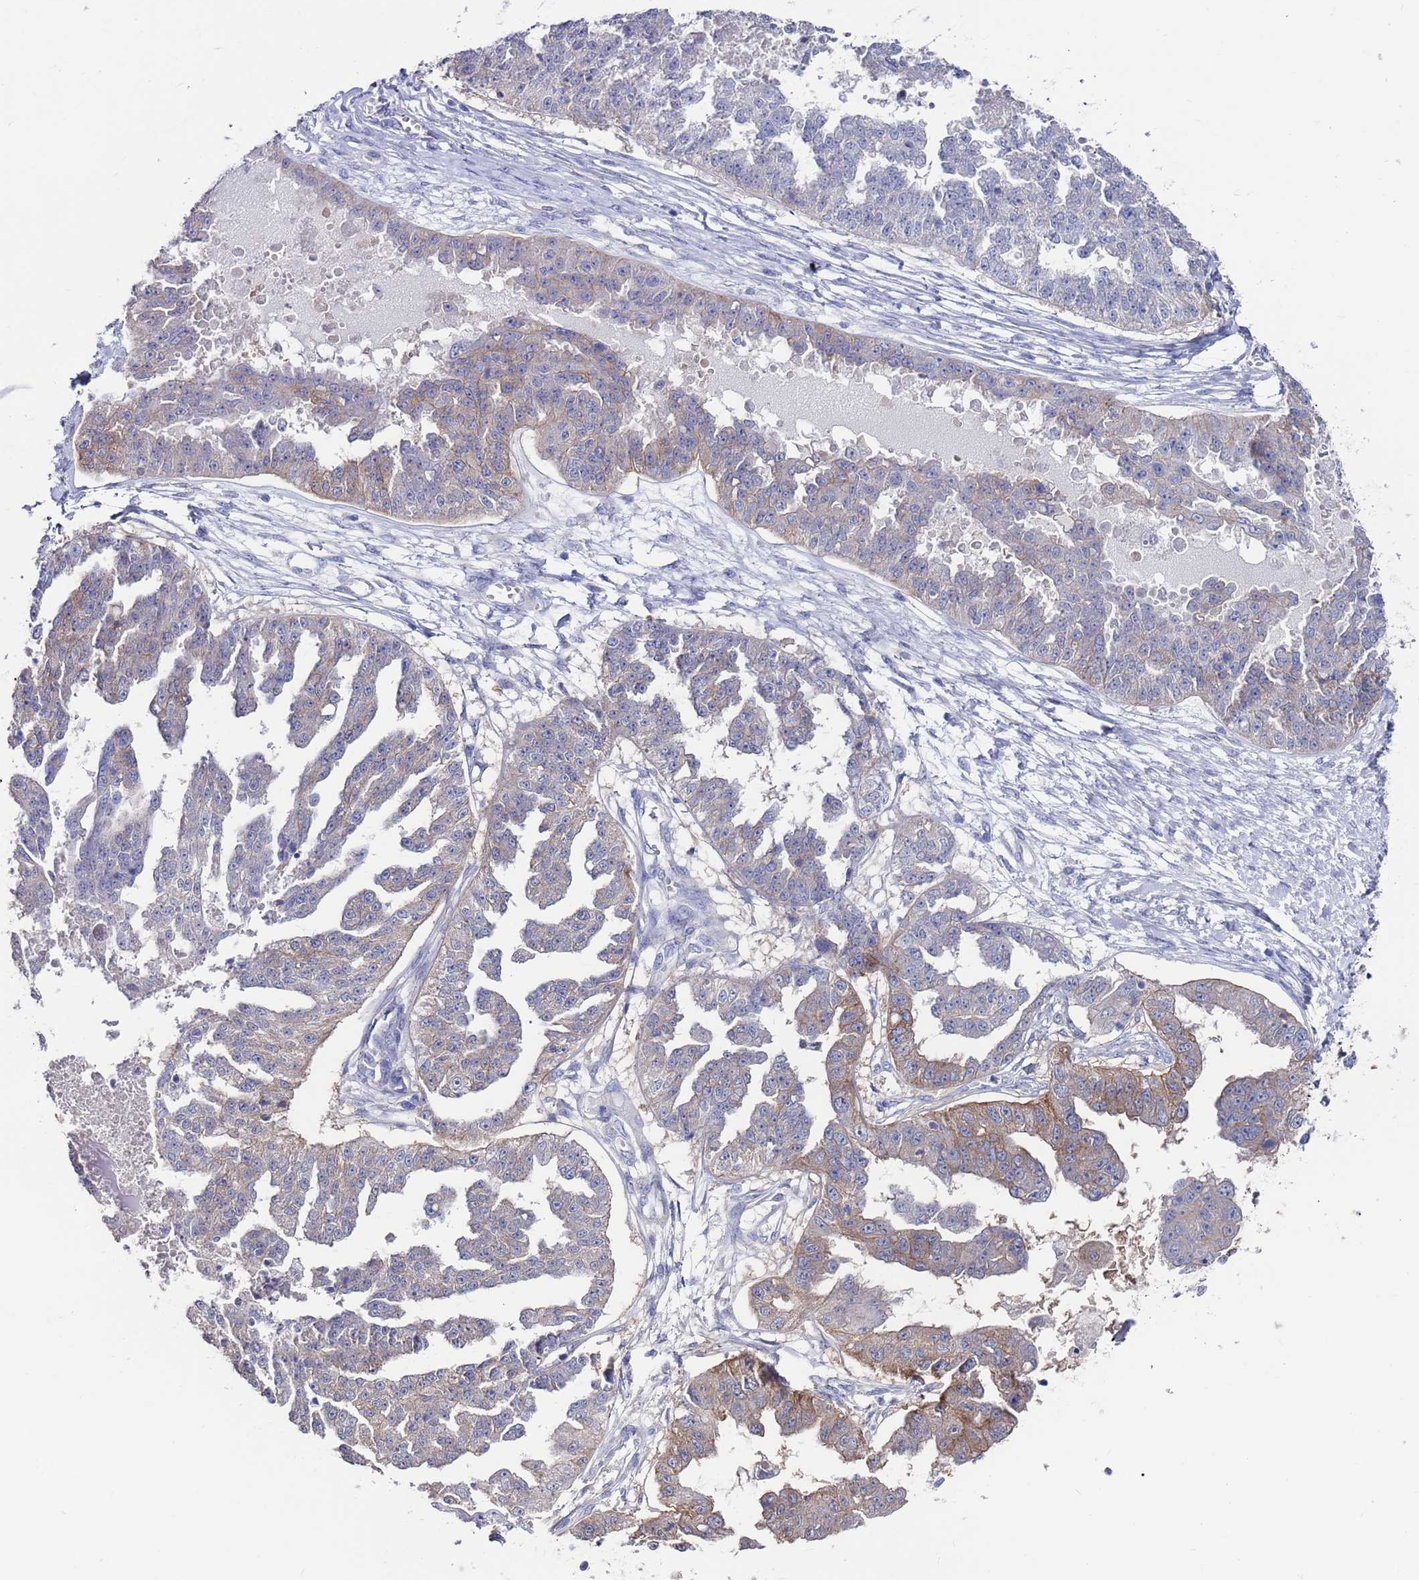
{"staining": {"intensity": "weak", "quantity": "<25%", "location": "cytoplasmic/membranous"}, "tissue": "ovarian cancer", "cell_type": "Tumor cells", "image_type": "cancer", "snomed": [{"axis": "morphology", "description": "Cystadenocarcinoma, serous, NOS"}, {"axis": "topography", "description": "Ovary"}], "caption": "IHC of ovarian serous cystadenocarcinoma displays no expression in tumor cells. The staining is performed using DAB brown chromogen with nuclei counter-stained in using hematoxylin.", "gene": "KRTCAP3", "patient": {"sex": "female", "age": 58}}